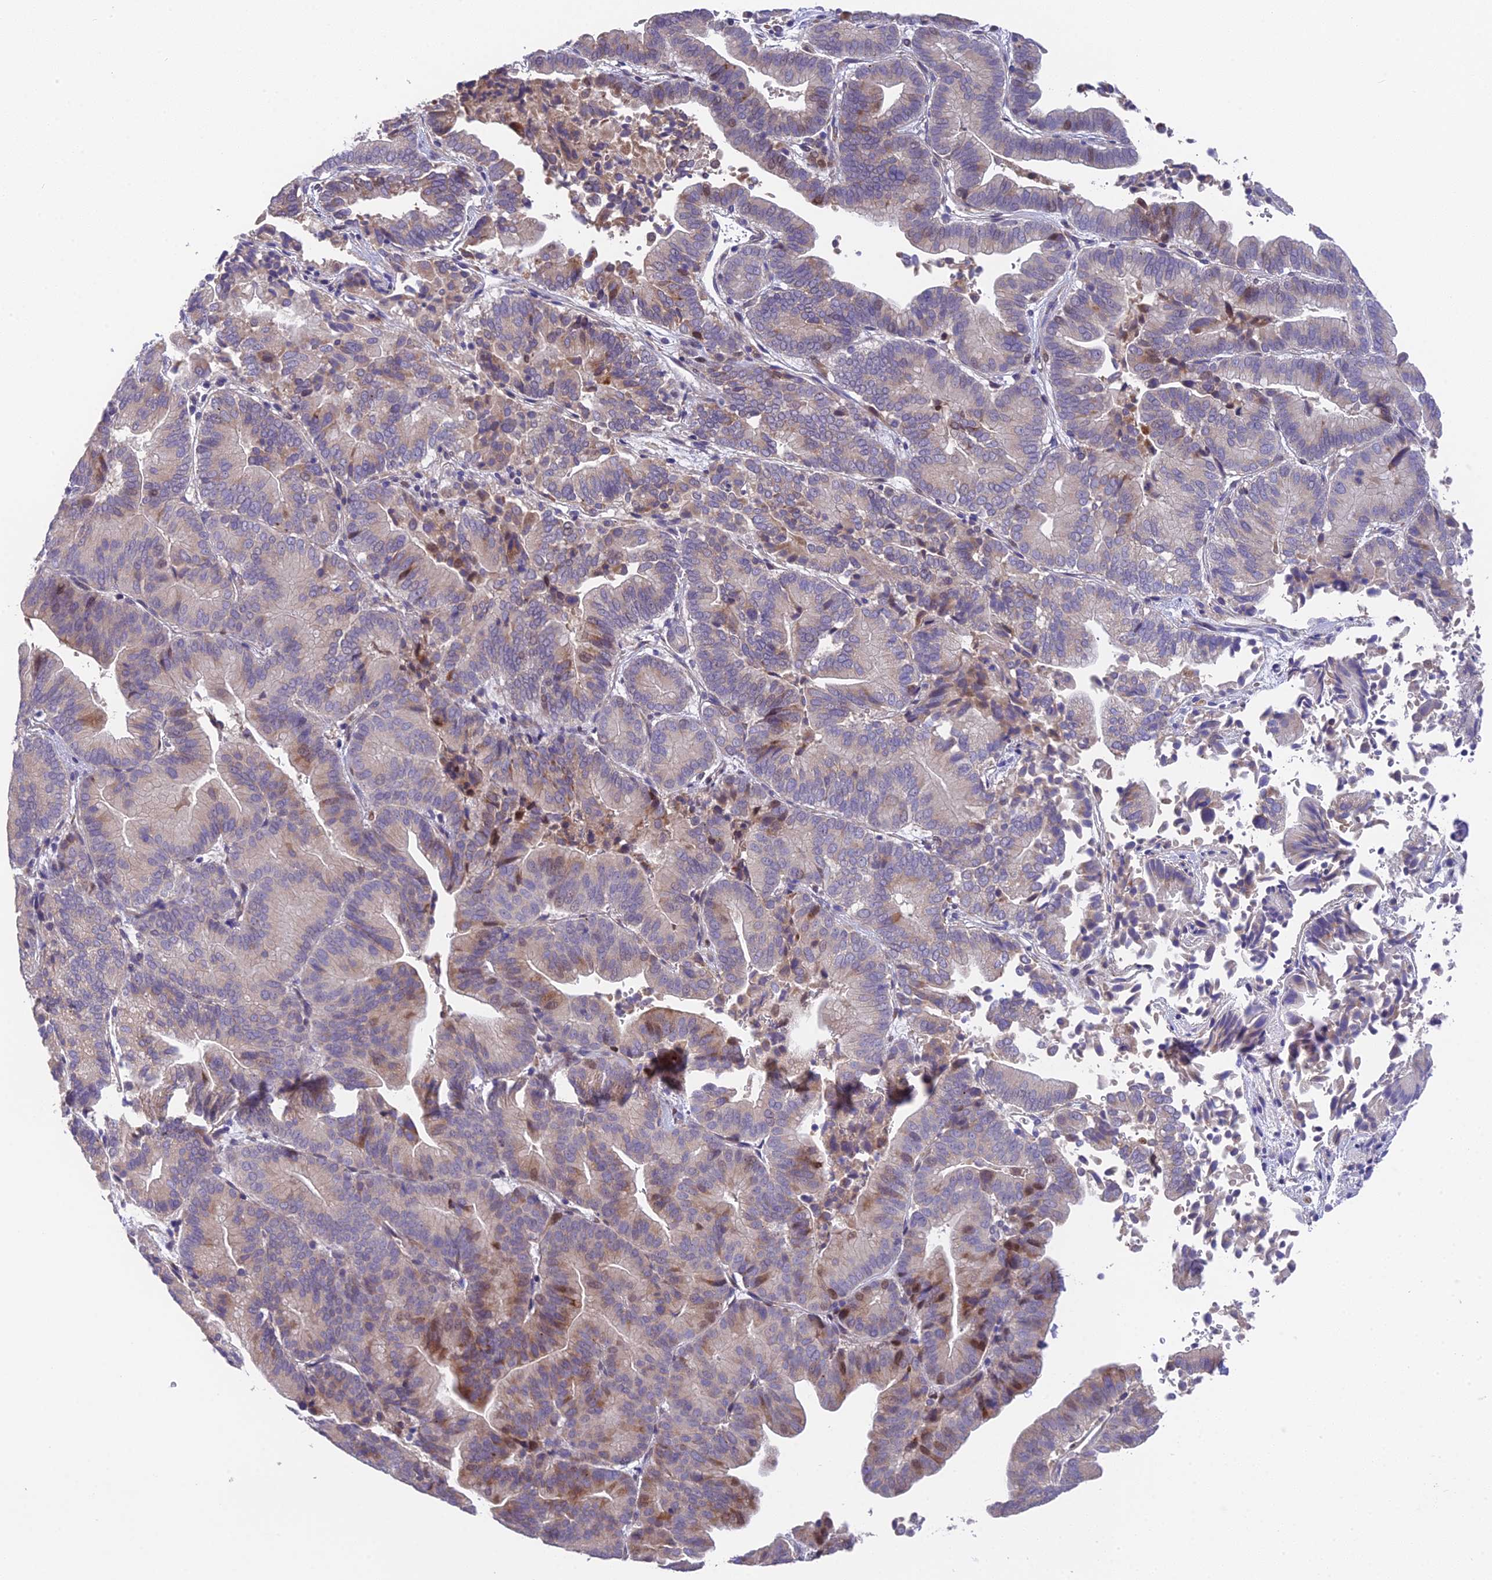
{"staining": {"intensity": "moderate", "quantity": "<25%", "location": "cytoplasmic/membranous,nuclear"}, "tissue": "liver cancer", "cell_type": "Tumor cells", "image_type": "cancer", "snomed": [{"axis": "morphology", "description": "Cholangiocarcinoma"}, {"axis": "topography", "description": "Liver"}], "caption": "Liver cancer stained with DAB IHC reveals low levels of moderate cytoplasmic/membranous and nuclear positivity in approximately <25% of tumor cells.", "gene": "PUS10", "patient": {"sex": "female", "age": 75}}